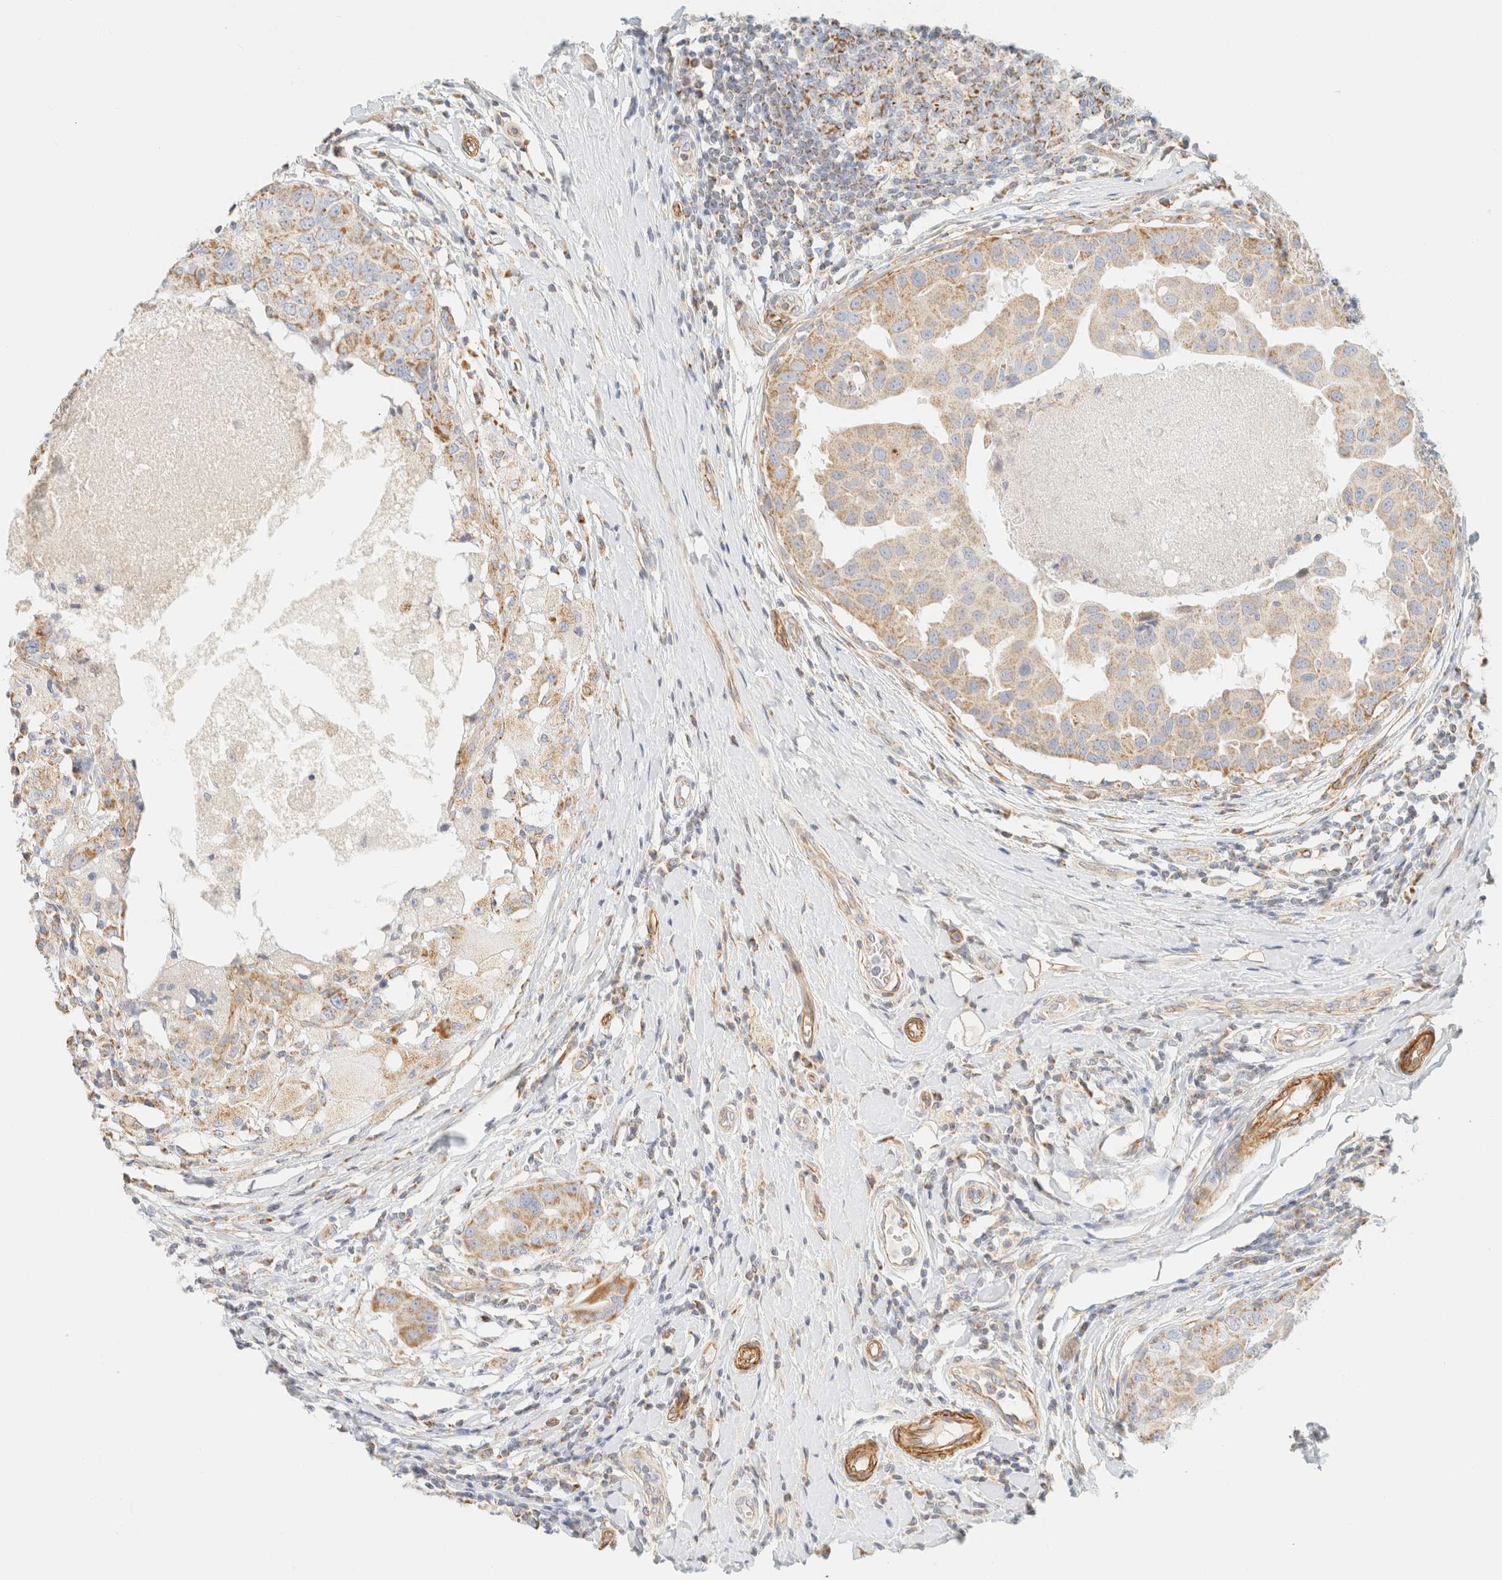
{"staining": {"intensity": "weak", "quantity": "25%-75%", "location": "cytoplasmic/membranous"}, "tissue": "breast cancer", "cell_type": "Tumor cells", "image_type": "cancer", "snomed": [{"axis": "morphology", "description": "Duct carcinoma"}, {"axis": "topography", "description": "Breast"}], "caption": "Protein positivity by IHC demonstrates weak cytoplasmic/membranous expression in approximately 25%-75% of tumor cells in breast cancer (infiltrating ductal carcinoma). Using DAB (3,3'-diaminobenzidine) (brown) and hematoxylin (blue) stains, captured at high magnification using brightfield microscopy.", "gene": "MRM3", "patient": {"sex": "female", "age": 27}}